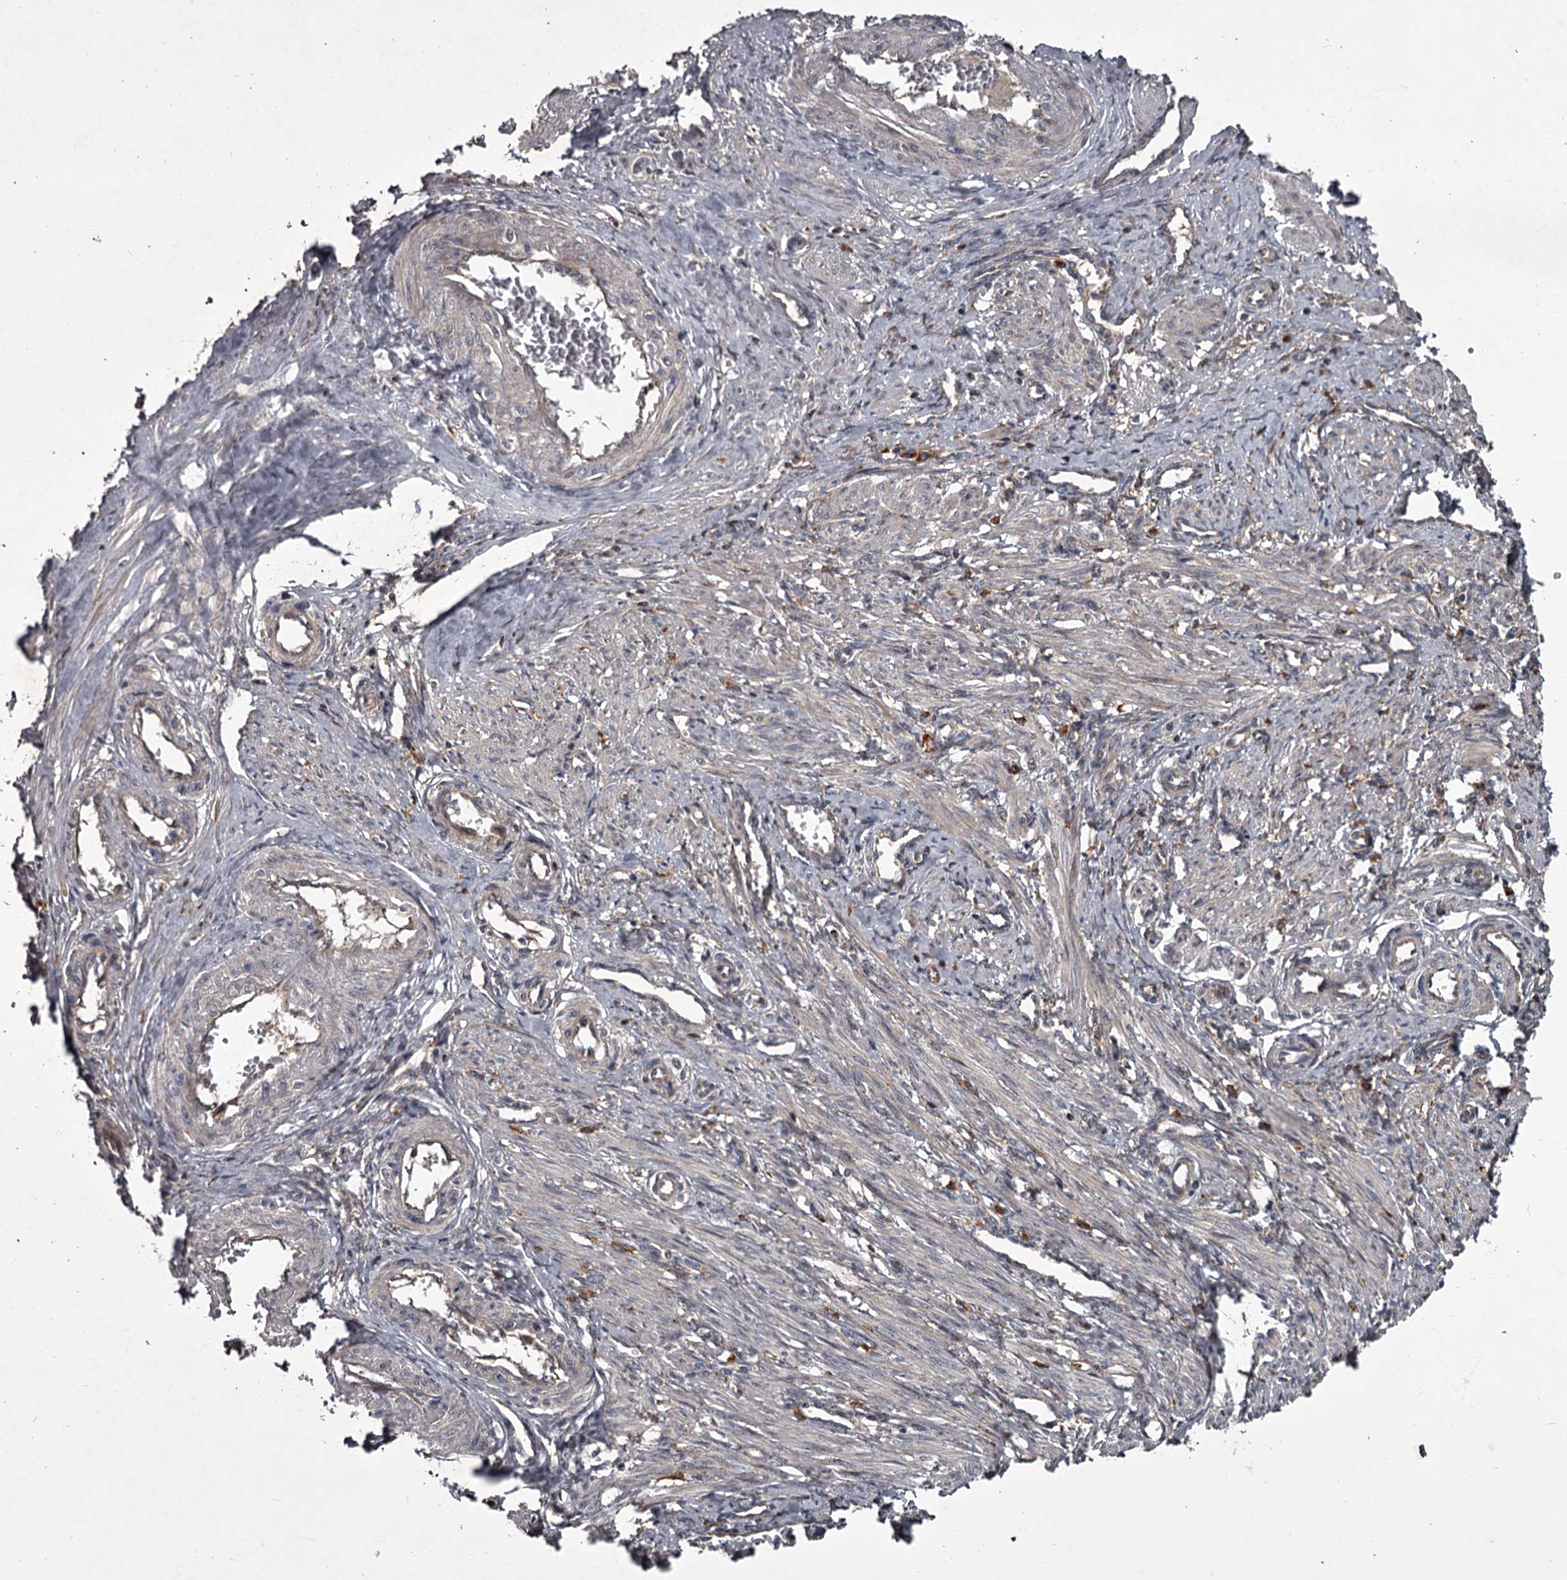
{"staining": {"intensity": "weak", "quantity": "<25%", "location": "cytoplasmic/membranous"}, "tissue": "smooth muscle", "cell_type": "Smooth muscle cells", "image_type": "normal", "snomed": [{"axis": "morphology", "description": "Normal tissue, NOS"}, {"axis": "topography", "description": "Endometrium"}], "caption": "An image of smooth muscle stained for a protein reveals no brown staining in smooth muscle cells.", "gene": "UNC93B1", "patient": {"sex": "female", "age": 33}}